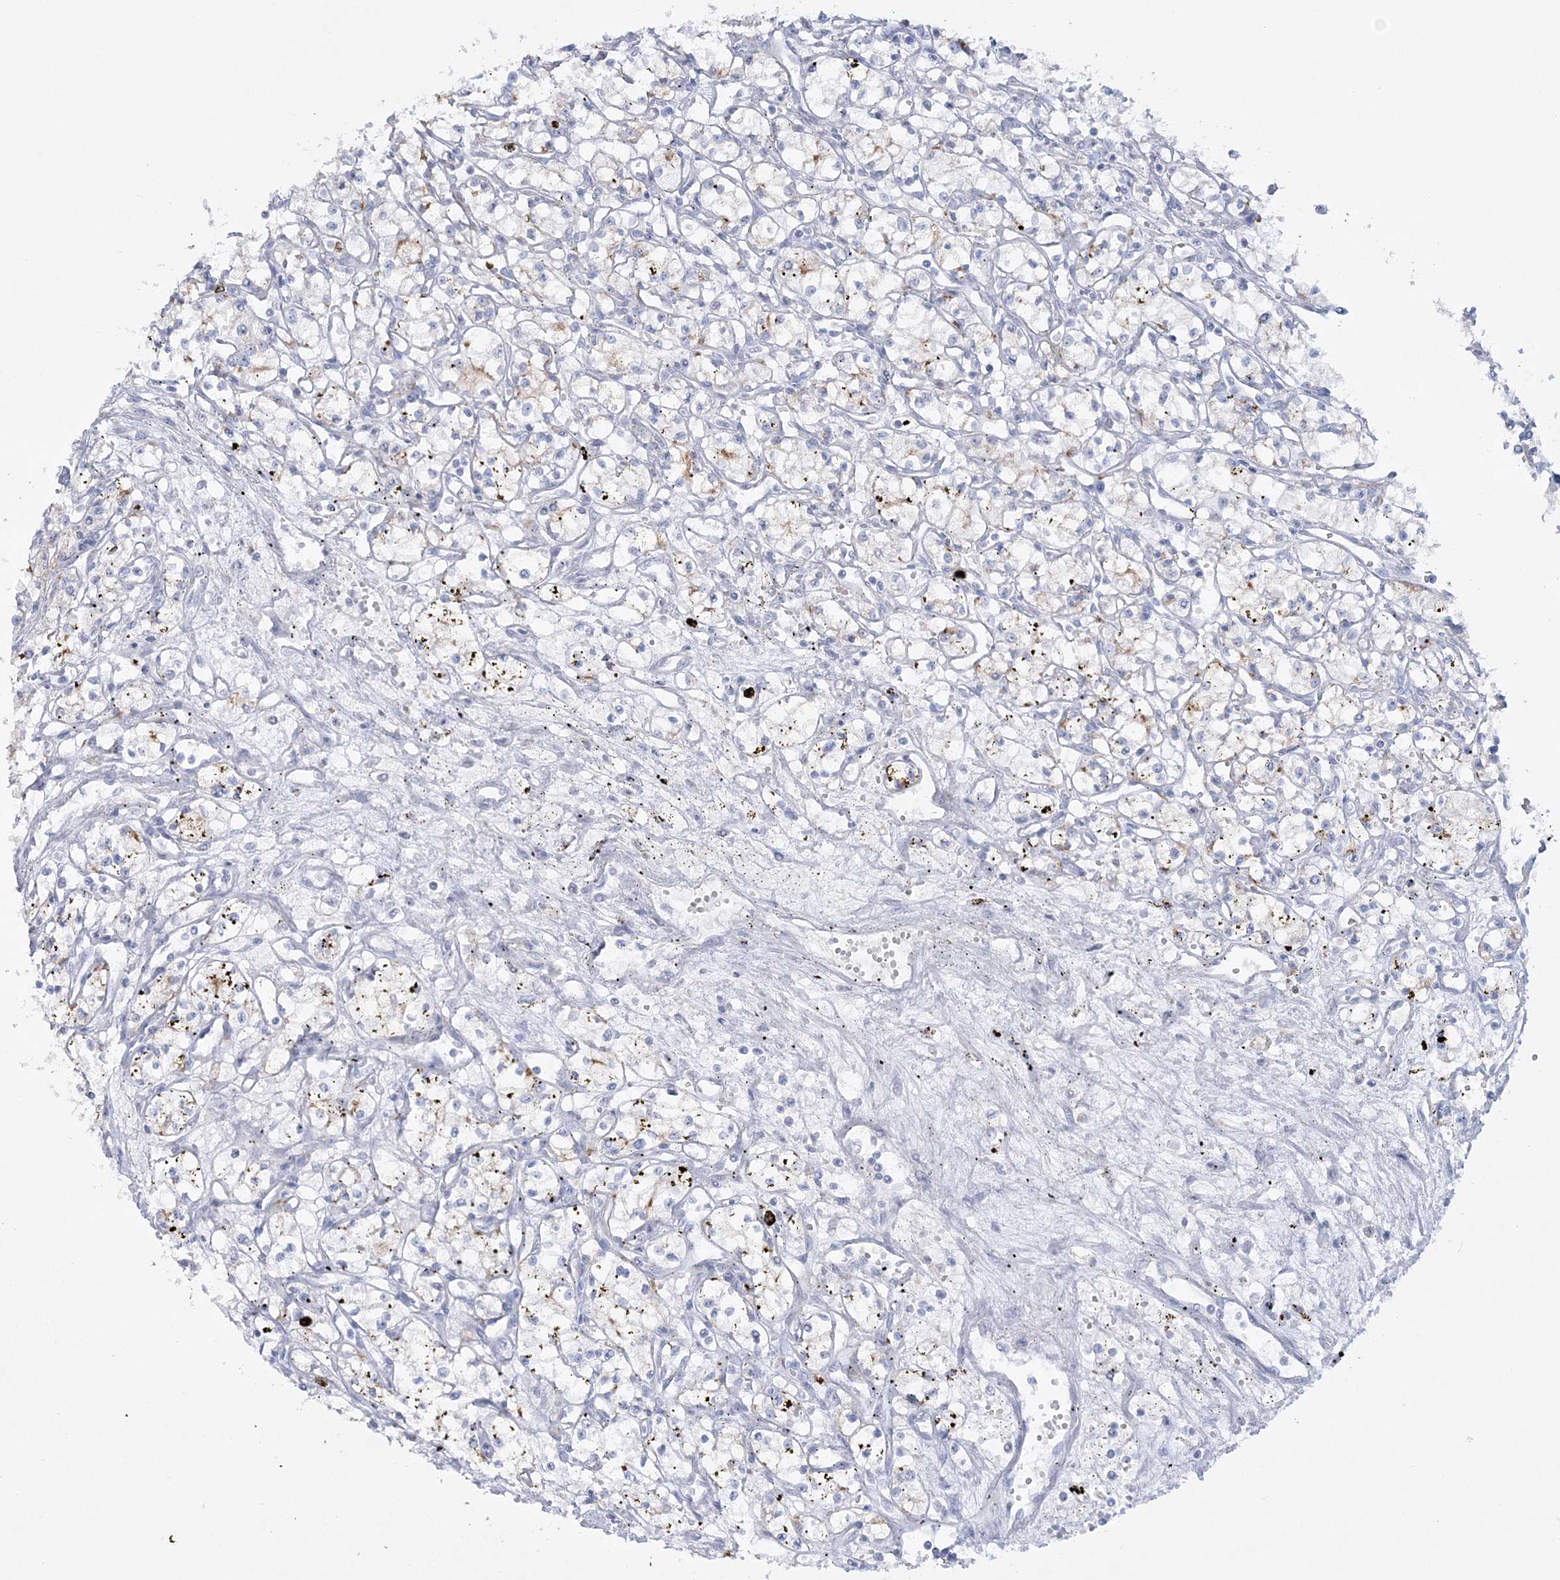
{"staining": {"intensity": "negative", "quantity": "none", "location": "none"}, "tissue": "renal cancer", "cell_type": "Tumor cells", "image_type": "cancer", "snomed": [{"axis": "morphology", "description": "Adenocarcinoma, NOS"}, {"axis": "topography", "description": "Kidney"}], "caption": "DAB immunohistochemical staining of renal cancer (adenocarcinoma) exhibits no significant expression in tumor cells.", "gene": "WDSUB1", "patient": {"sex": "male", "age": 59}}